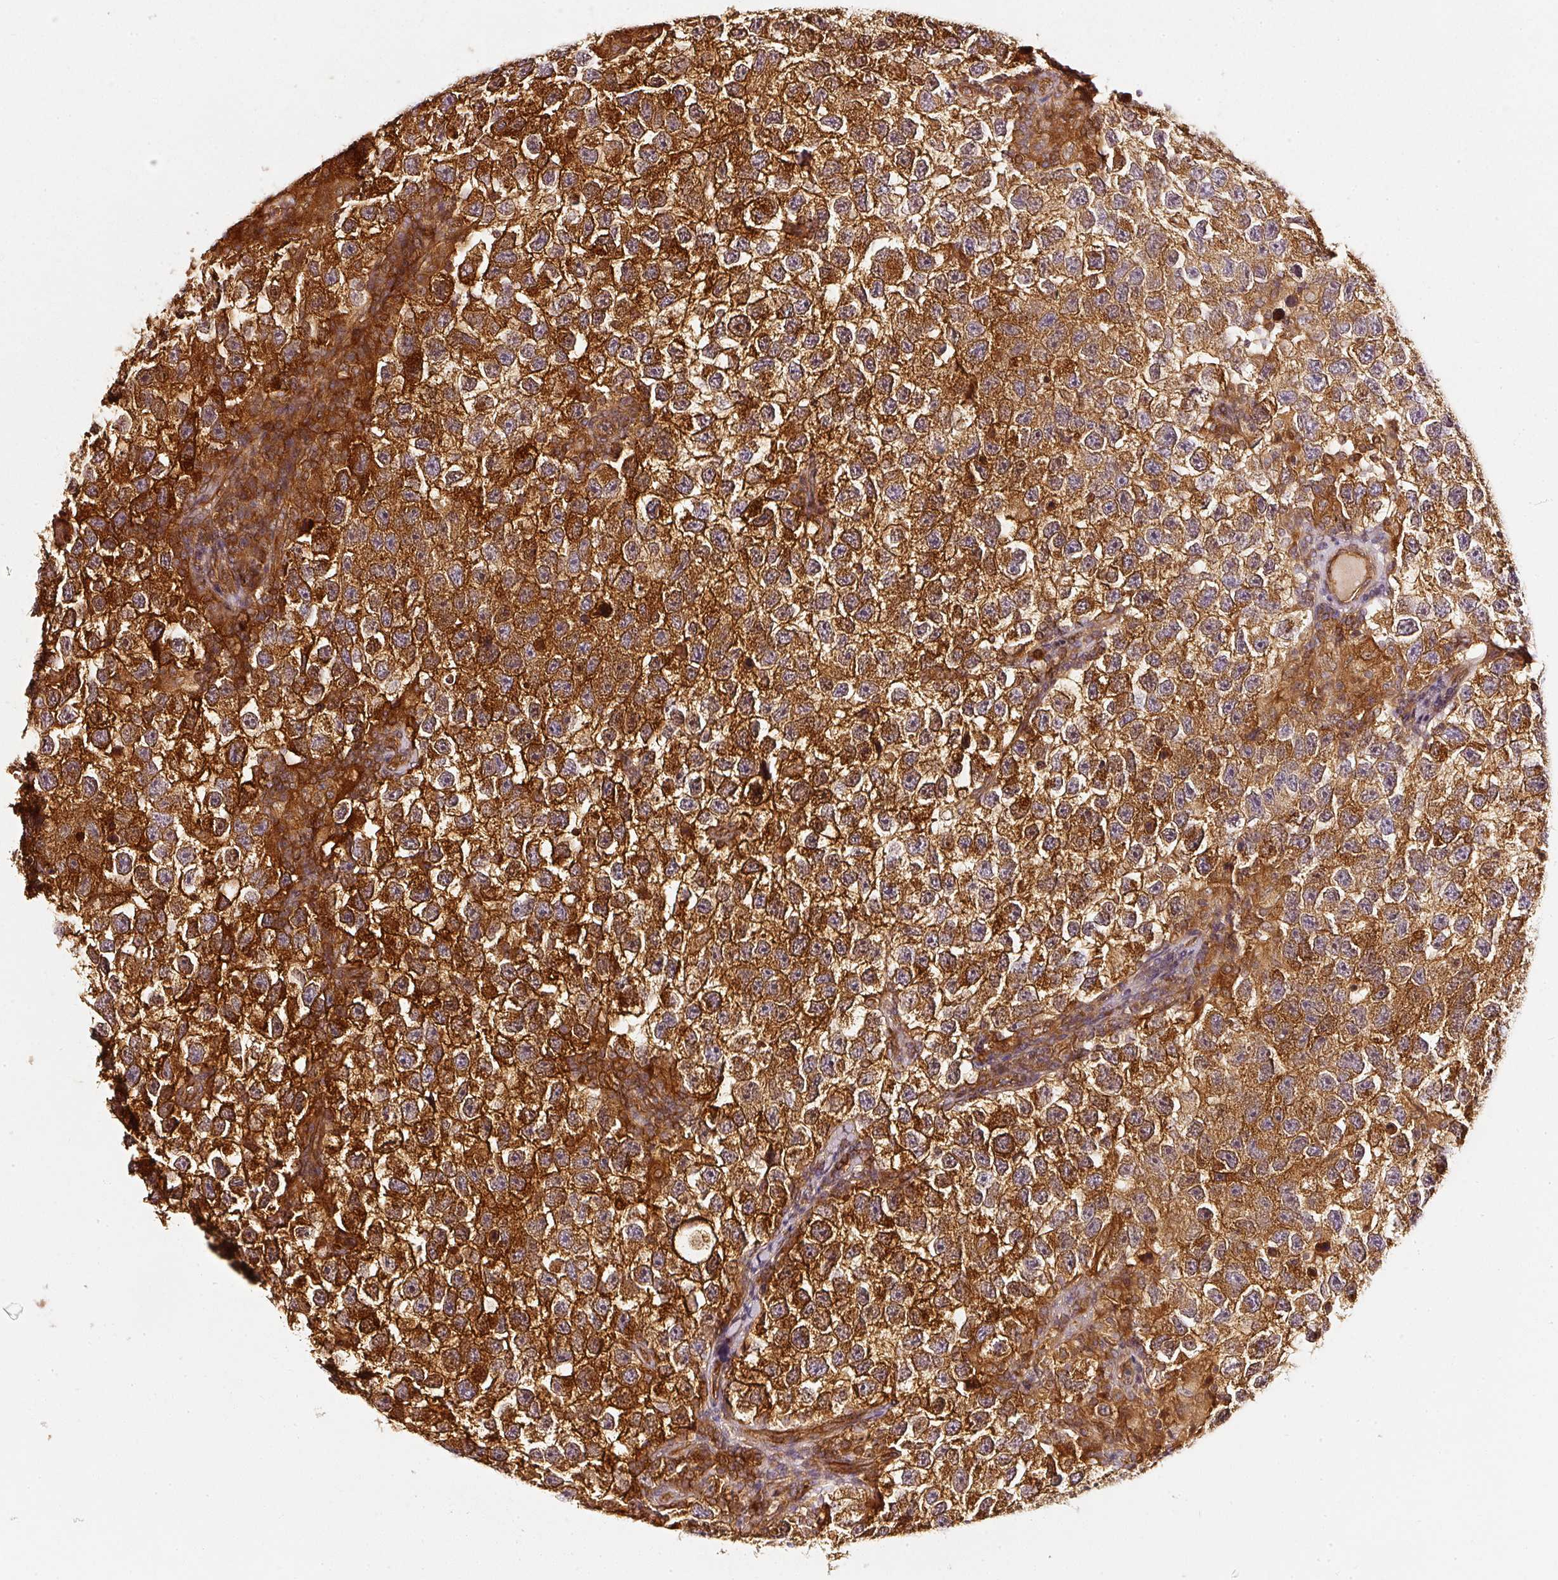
{"staining": {"intensity": "strong", "quantity": ">75%", "location": "cytoplasmic/membranous"}, "tissue": "testis cancer", "cell_type": "Tumor cells", "image_type": "cancer", "snomed": [{"axis": "morphology", "description": "Seminoma, NOS"}, {"axis": "topography", "description": "Testis"}], "caption": "IHC (DAB) staining of seminoma (testis) exhibits strong cytoplasmic/membranous protein expression in approximately >75% of tumor cells.", "gene": "ASMTL", "patient": {"sex": "male", "age": 26}}